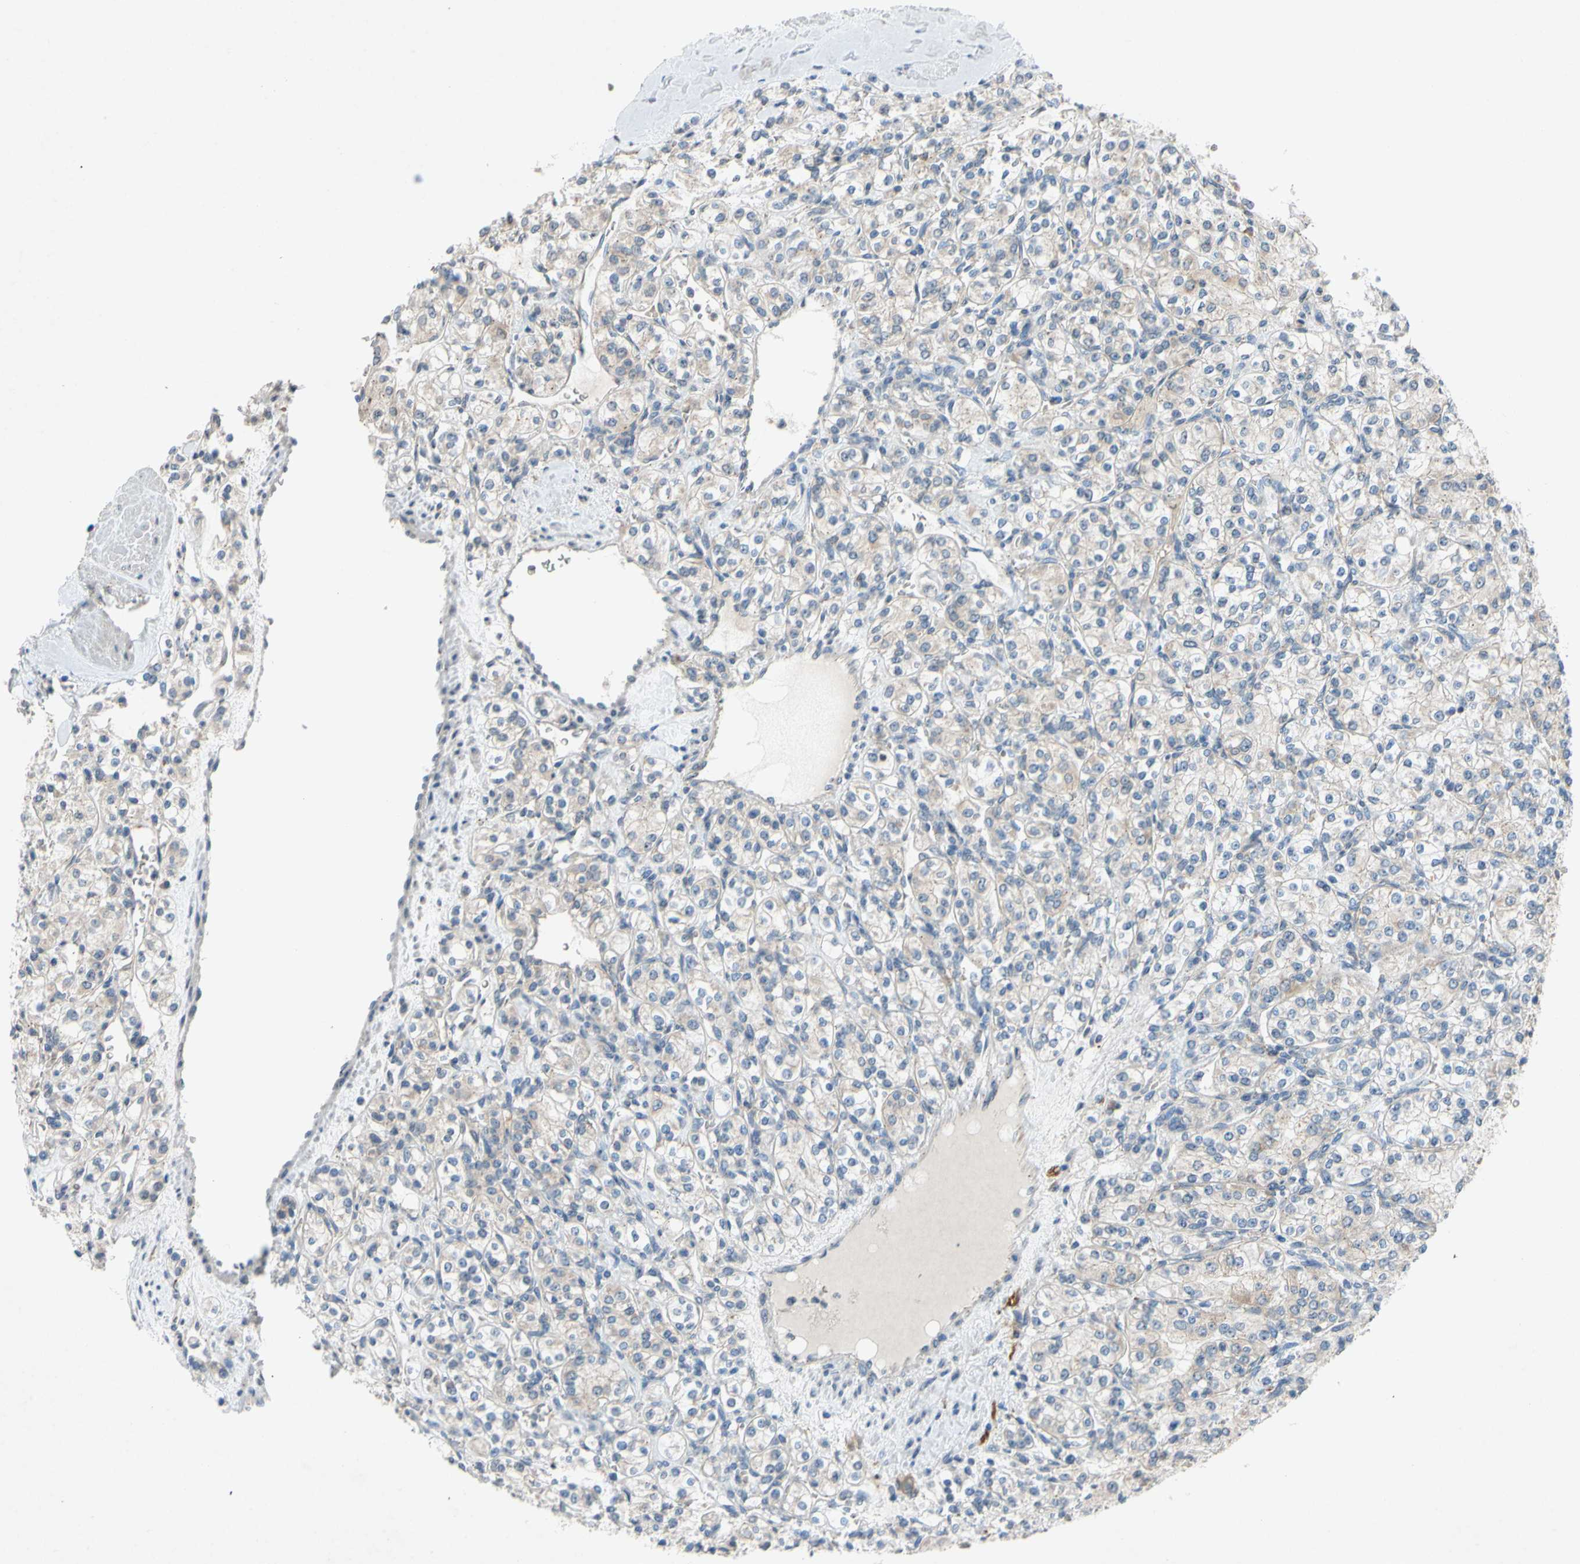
{"staining": {"intensity": "weak", "quantity": "25%-75%", "location": "cytoplasmic/membranous"}, "tissue": "renal cancer", "cell_type": "Tumor cells", "image_type": "cancer", "snomed": [{"axis": "morphology", "description": "Adenocarcinoma, NOS"}, {"axis": "topography", "description": "Kidney"}], "caption": "A brown stain shows weak cytoplasmic/membranous staining of a protein in human adenocarcinoma (renal) tumor cells. Immunohistochemistry (ihc) stains the protein in brown and the nuclei are stained blue.", "gene": "ADD2", "patient": {"sex": "male", "age": 77}}